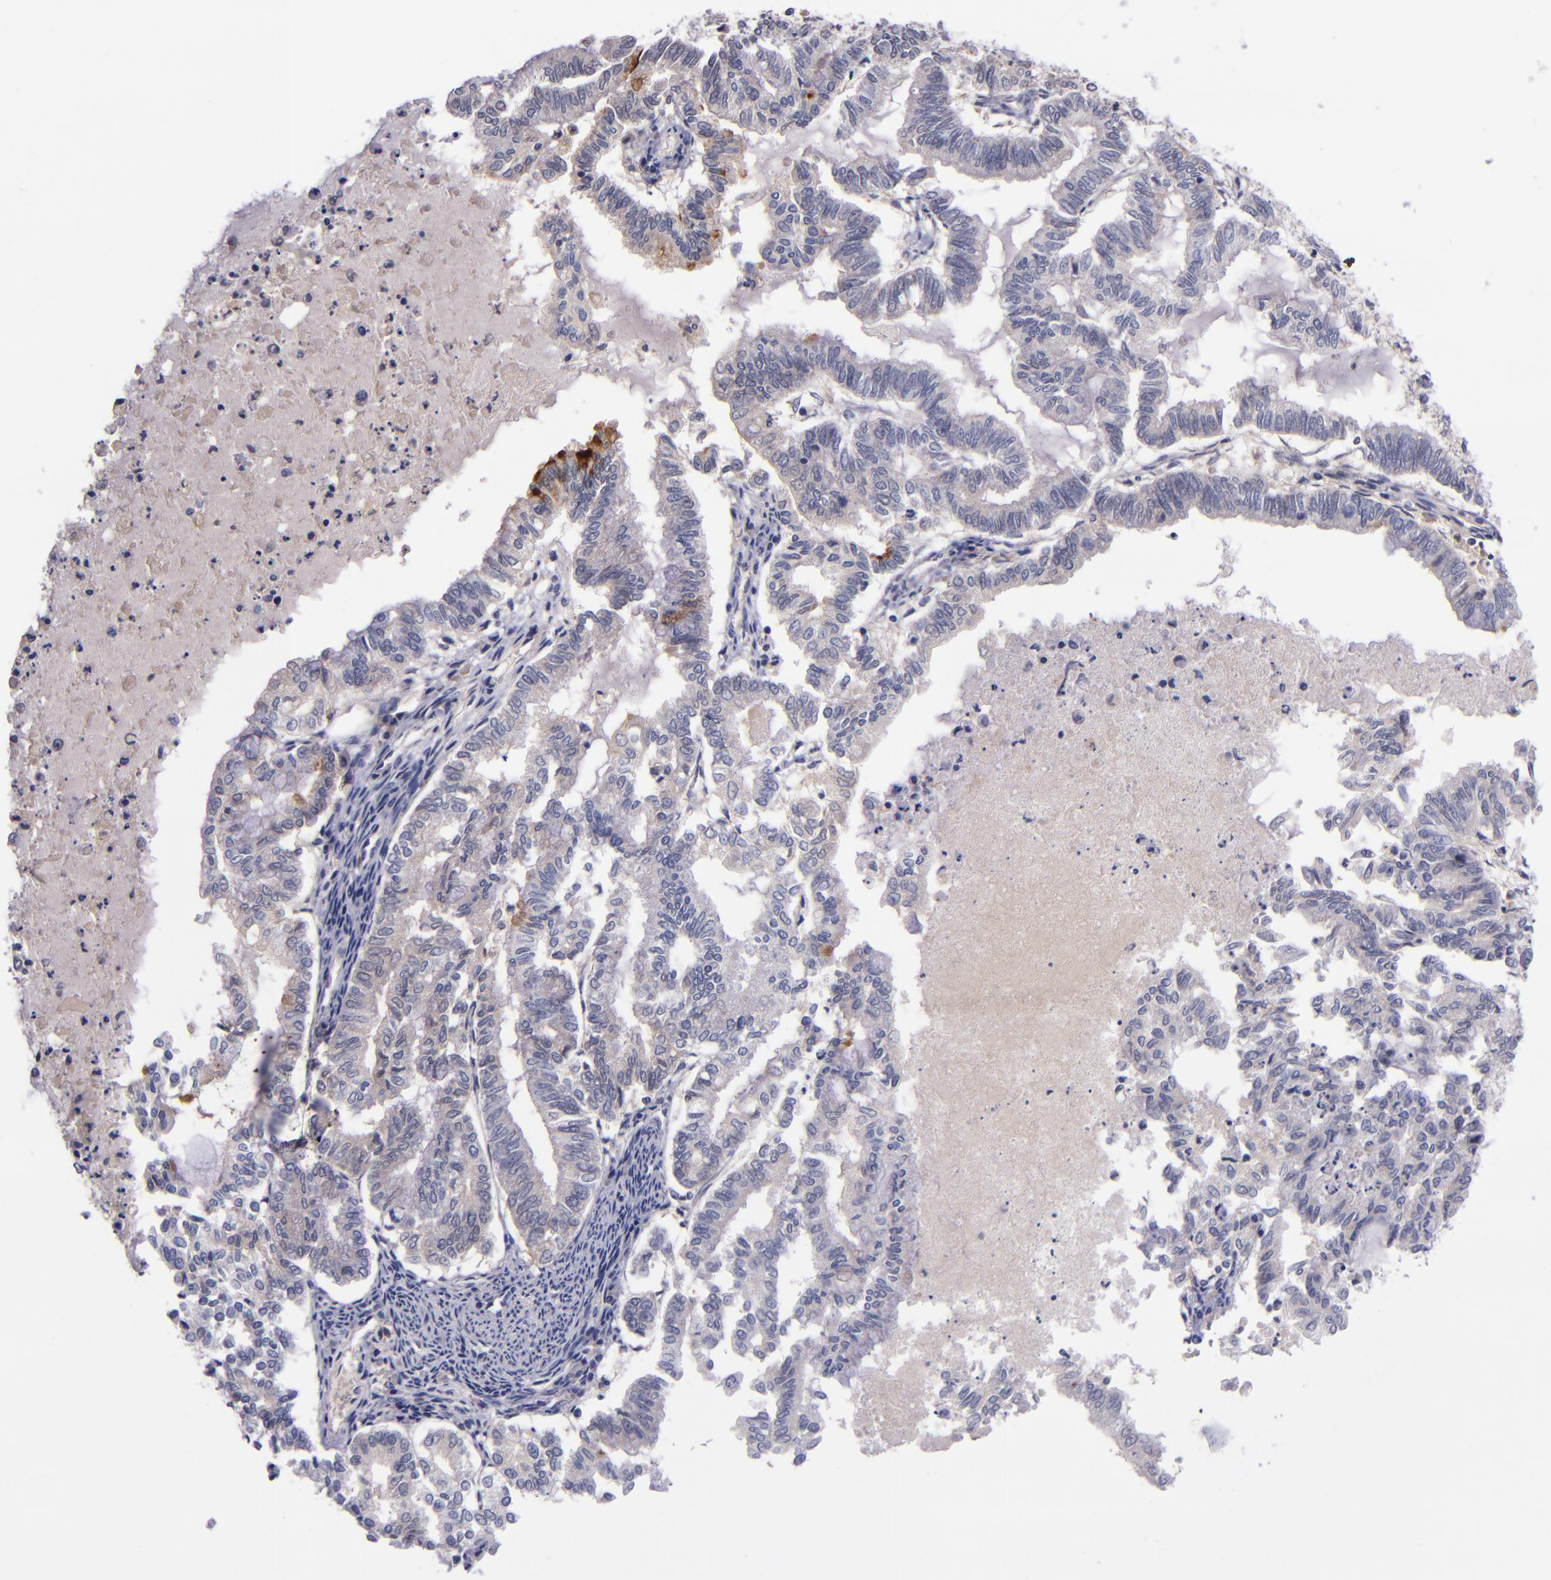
{"staining": {"intensity": "weak", "quantity": ">75%", "location": "cytoplasmic/membranous"}, "tissue": "endometrial cancer", "cell_type": "Tumor cells", "image_type": "cancer", "snomed": [{"axis": "morphology", "description": "Adenocarcinoma, NOS"}, {"axis": "topography", "description": "Endometrium"}], "caption": "Immunohistochemistry of human adenocarcinoma (endometrial) exhibits low levels of weak cytoplasmic/membranous positivity in approximately >75% of tumor cells. The staining was performed using DAB (3,3'-diaminobenzidine), with brown indicating positive protein expression. Nuclei are stained blue with hematoxylin.", "gene": "RBP4", "patient": {"sex": "female", "age": 79}}